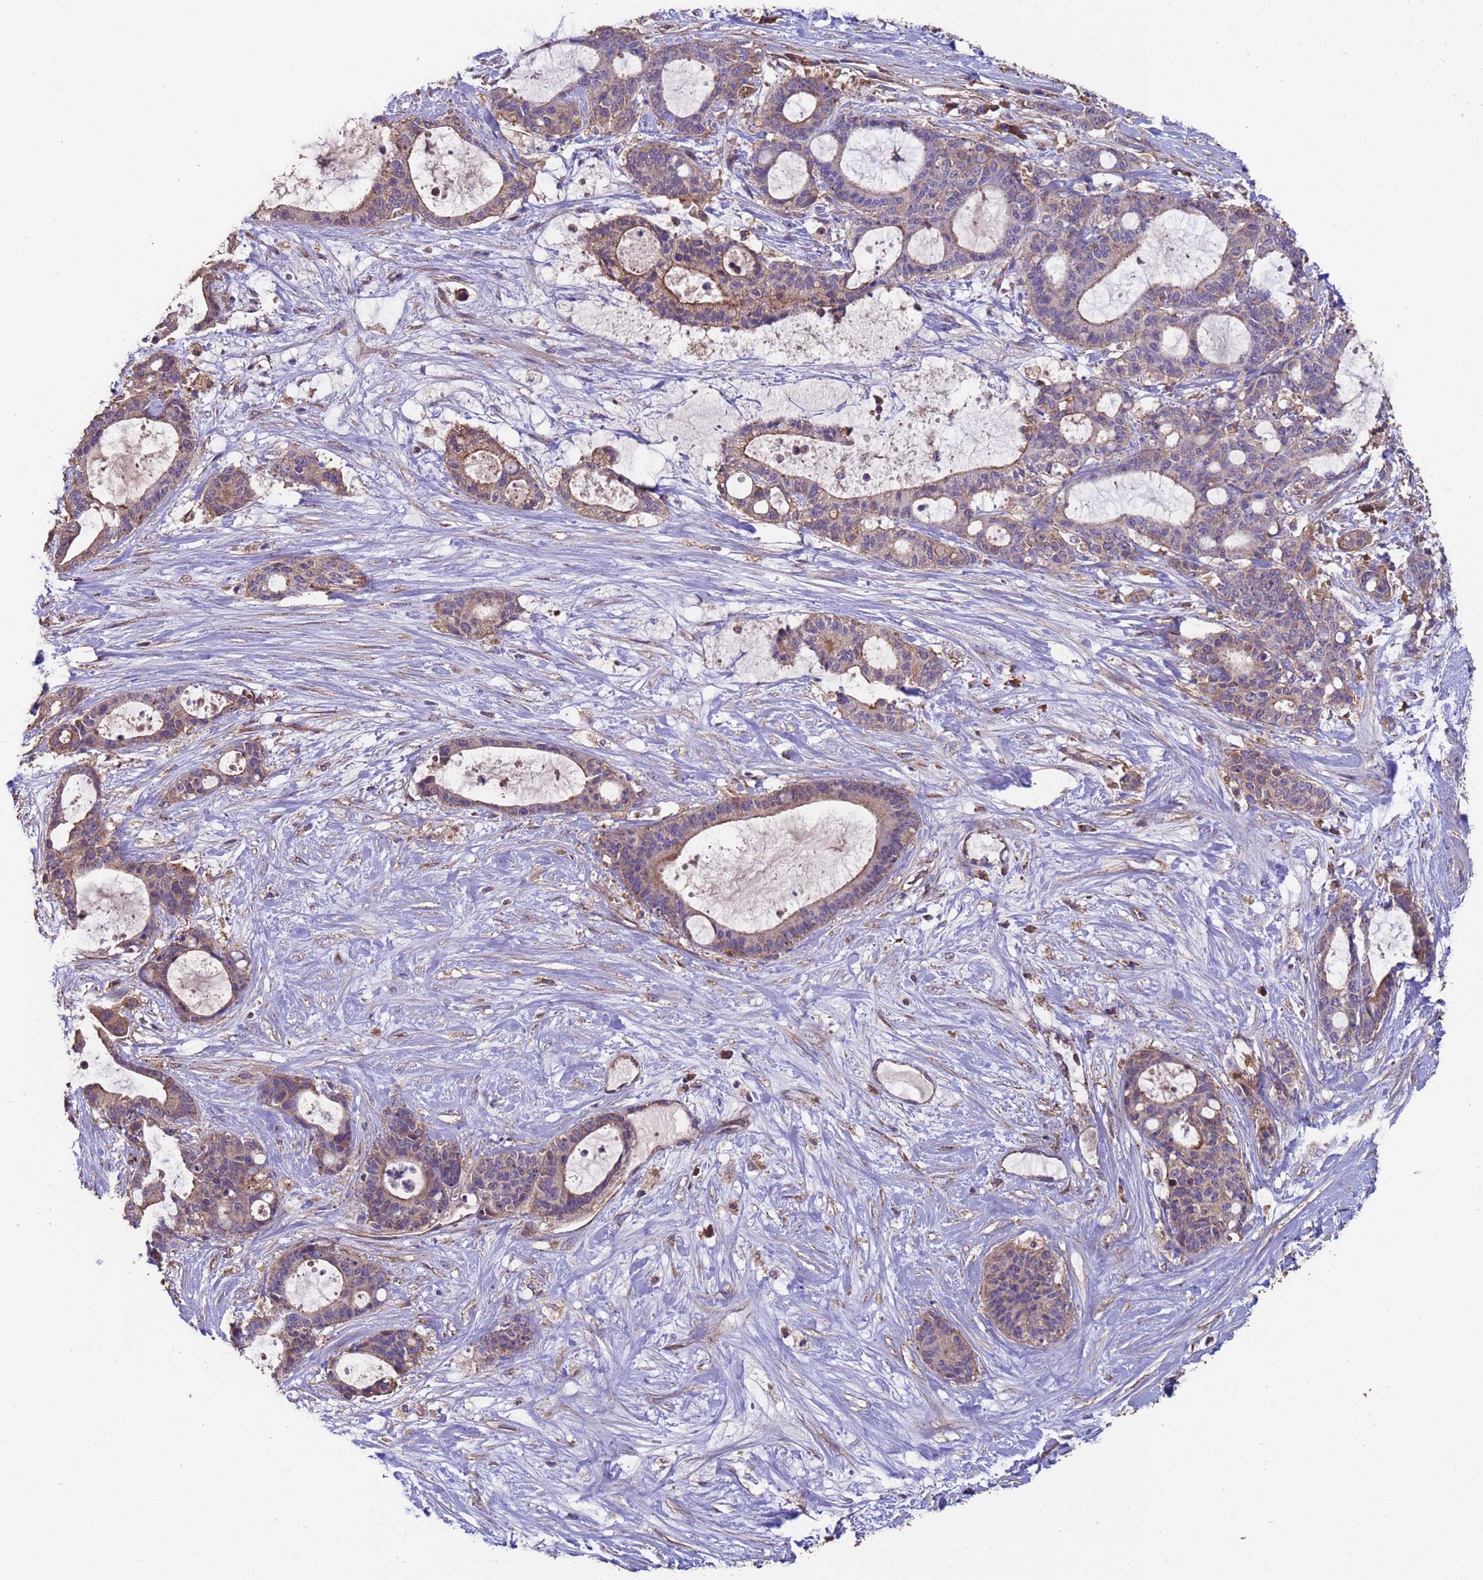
{"staining": {"intensity": "moderate", "quantity": "<25%", "location": "cytoplasmic/membranous"}, "tissue": "liver cancer", "cell_type": "Tumor cells", "image_type": "cancer", "snomed": [{"axis": "morphology", "description": "Normal tissue, NOS"}, {"axis": "morphology", "description": "Cholangiocarcinoma"}, {"axis": "topography", "description": "Liver"}, {"axis": "topography", "description": "Peripheral nerve tissue"}], "caption": "Immunohistochemistry of liver cancer (cholangiocarcinoma) reveals low levels of moderate cytoplasmic/membranous staining in about <25% of tumor cells. Ihc stains the protein in brown and the nuclei are stained blue.", "gene": "EEF1AKMT1", "patient": {"sex": "female", "age": 73}}